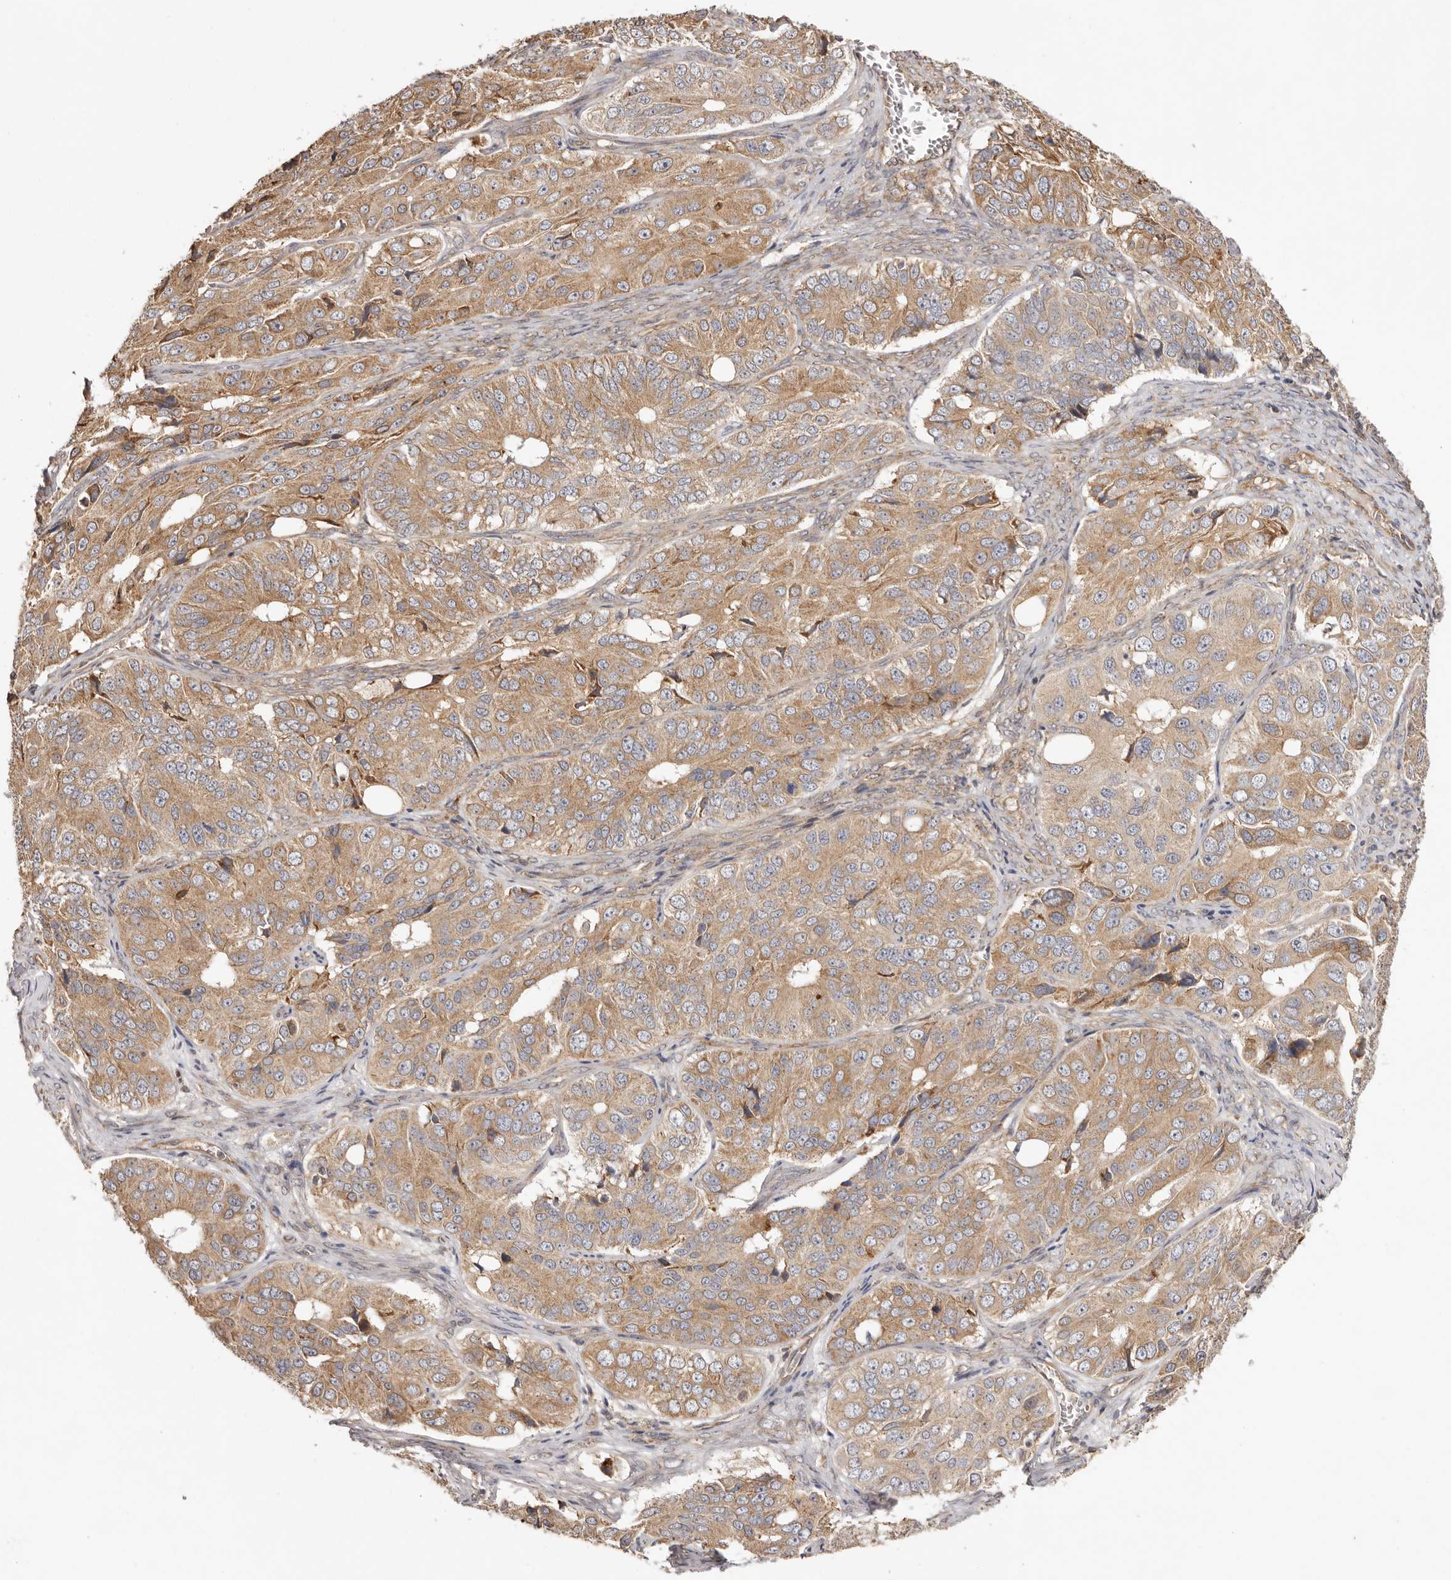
{"staining": {"intensity": "moderate", "quantity": ">75%", "location": "cytoplasmic/membranous"}, "tissue": "ovarian cancer", "cell_type": "Tumor cells", "image_type": "cancer", "snomed": [{"axis": "morphology", "description": "Carcinoma, endometroid"}, {"axis": "topography", "description": "Ovary"}], "caption": "Immunohistochemical staining of endometroid carcinoma (ovarian) displays medium levels of moderate cytoplasmic/membranous expression in approximately >75% of tumor cells.", "gene": "UBR2", "patient": {"sex": "female", "age": 51}}